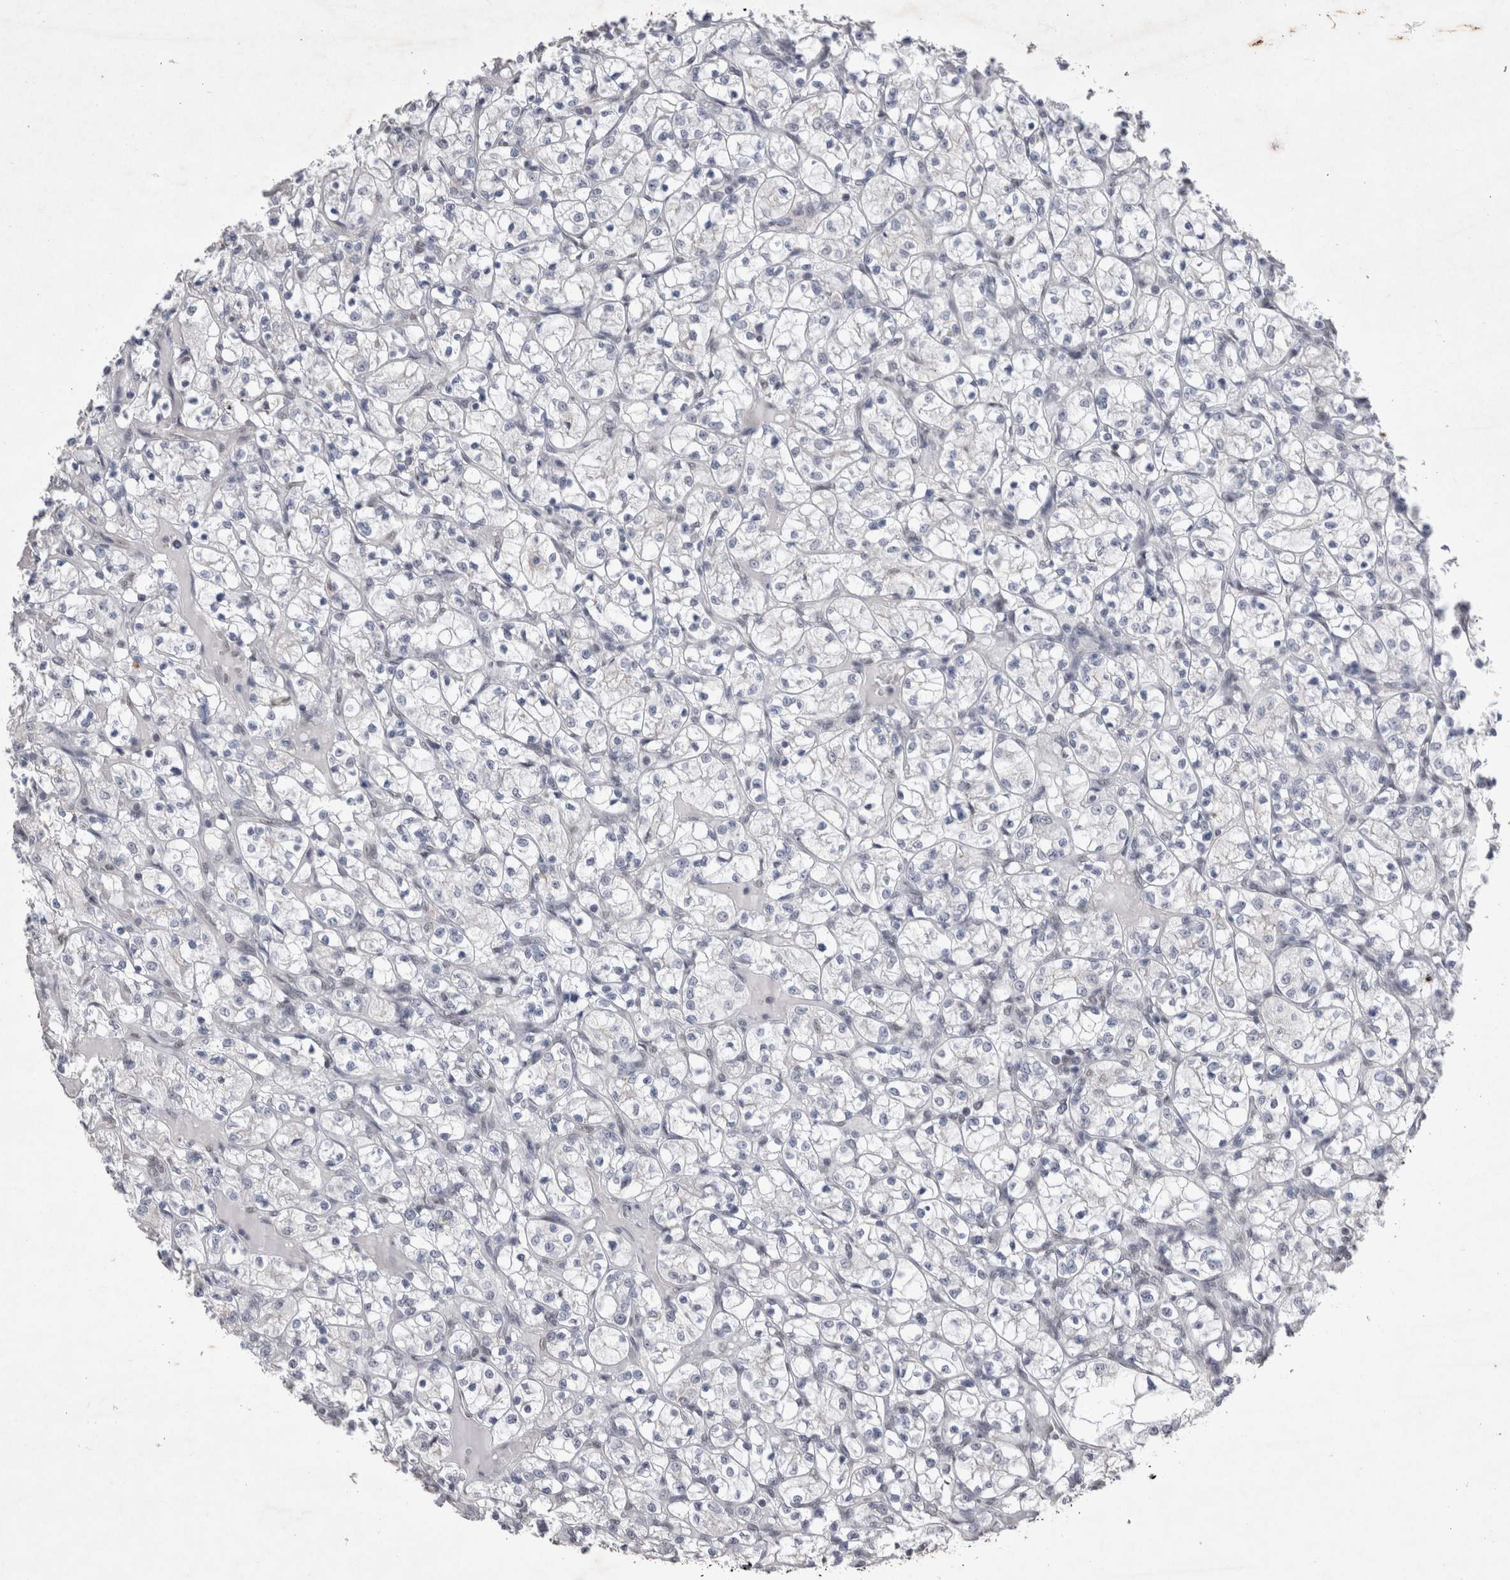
{"staining": {"intensity": "negative", "quantity": "none", "location": "none"}, "tissue": "renal cancer", "cell_type": "Tumor cells", "image_type": "cancer", "snomed": [{"axis": "morphology", "description": "Adenocarcinoma, NOS"}, {"axis": "topography", "description": "Kidney"}], "caption": "Human adenocarcinoma (renal) stained for a protein using IHC demonstrates no staining in tumor cells.", "gene": "RBM6", "patient": {"sex": "female", "age": 69}}